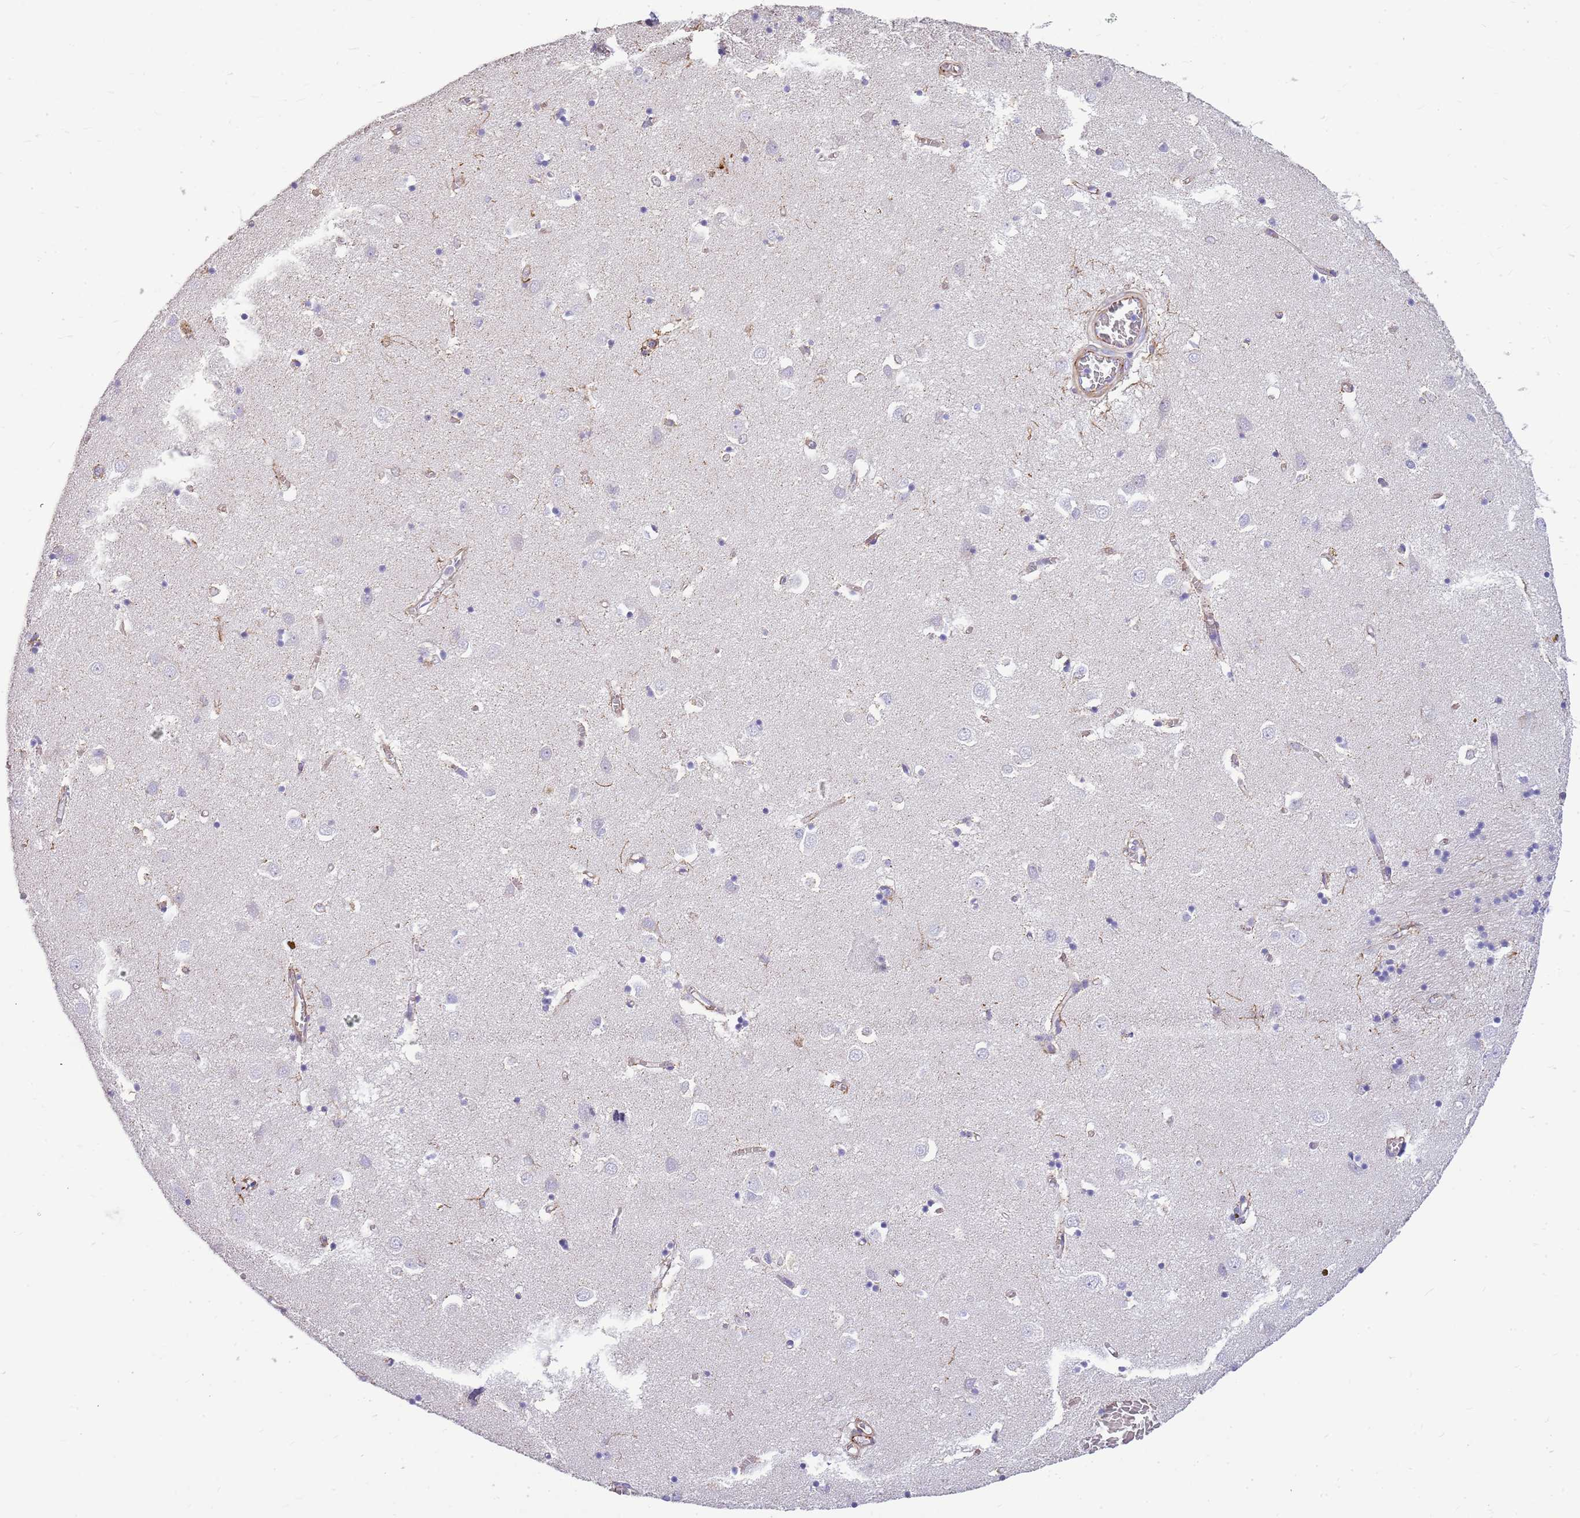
{"staining": {"intensity": "negative", "quantity": "none", "location": "none"}, "tissue": "caudate", "cell_type": "Glial cells", "image_type": "normal", "snomed": [{"axis": "morphology", "description": "Normal tissue, NOS"}, {"axis": "topography", "description": "Lateral ventricle wall"}], "caption": "This is an immunohistochemistry (IHC) photomicrograph of unremarkable human caudate. There is no staining in glial cells.", "gene": "ZDHHC1", "patient": {"sex": "male", "age": 70}}